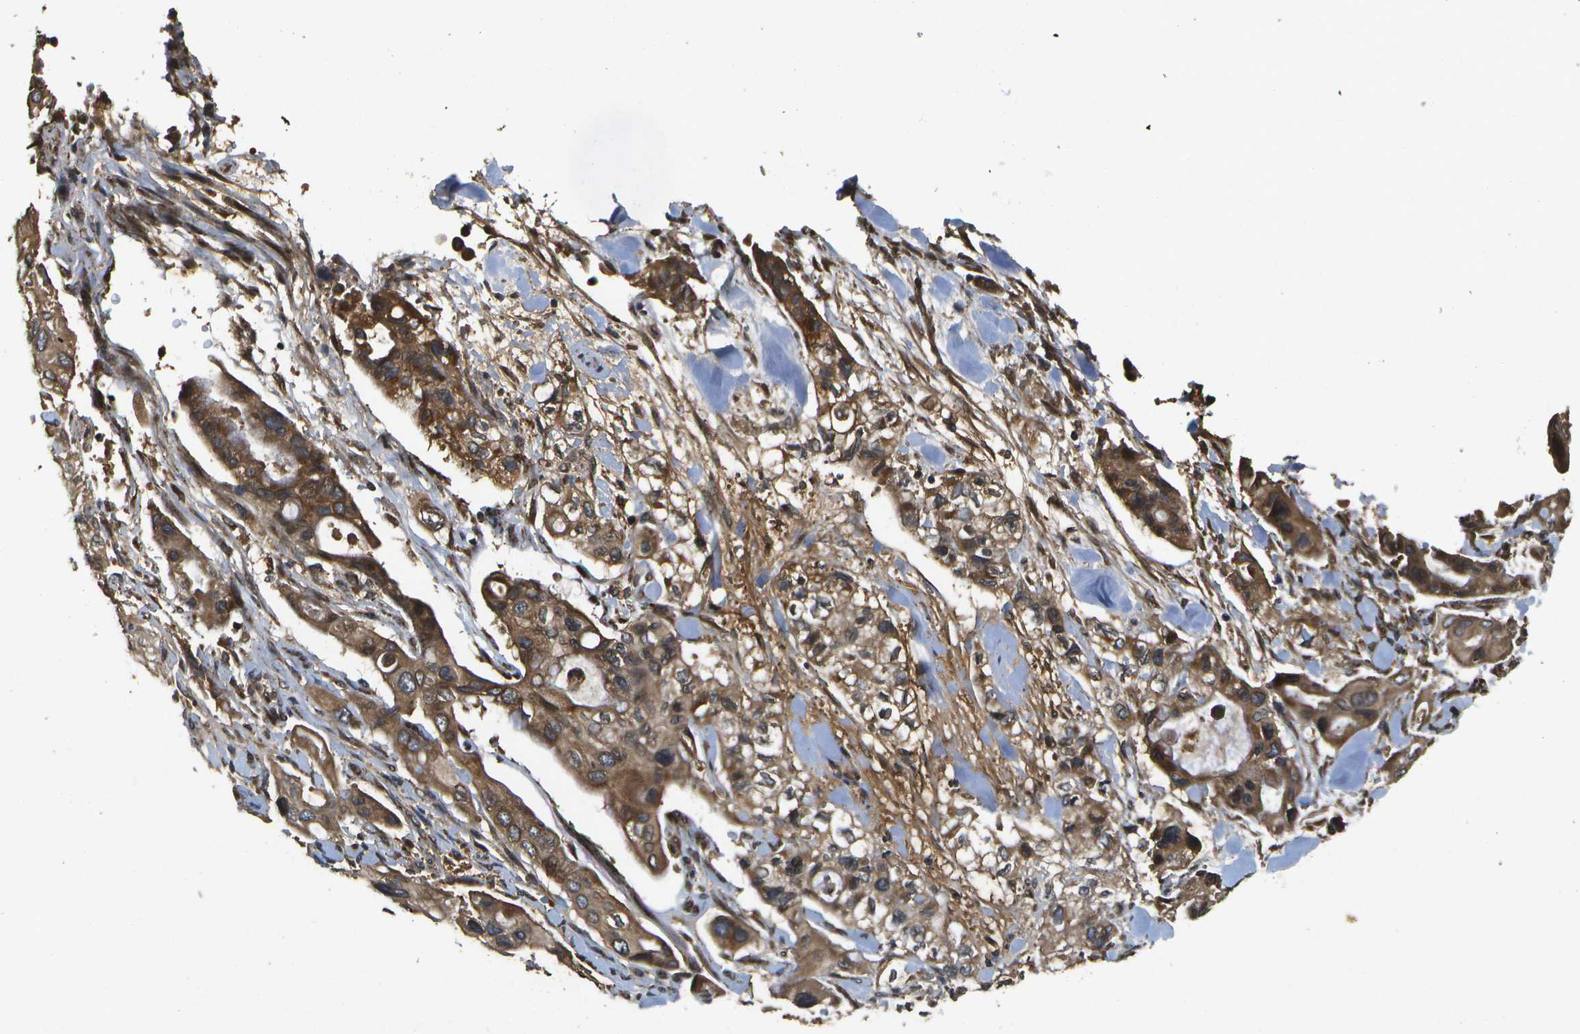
{"staining": {"intensity": "moderate", "quantity": ">75%", "location": "cytoplasmic/membranous"}, "tissue": "pancreatic cancer", "cell_type": "Tumor cells", "image_type": "cancer", "snomed": [{"axis": "morphology", "description": "Adenocarcinoma, NOS"}, {"axis": "topography", "description": "Pancreas"}], "caption": "A brown stain highlights moderate cytoplasmic/membranous expression of a protein in pancreatic adenocarcinoma tumor cells.", "gene": "HFE", "patient": {"sex": "female", "age": 56}}